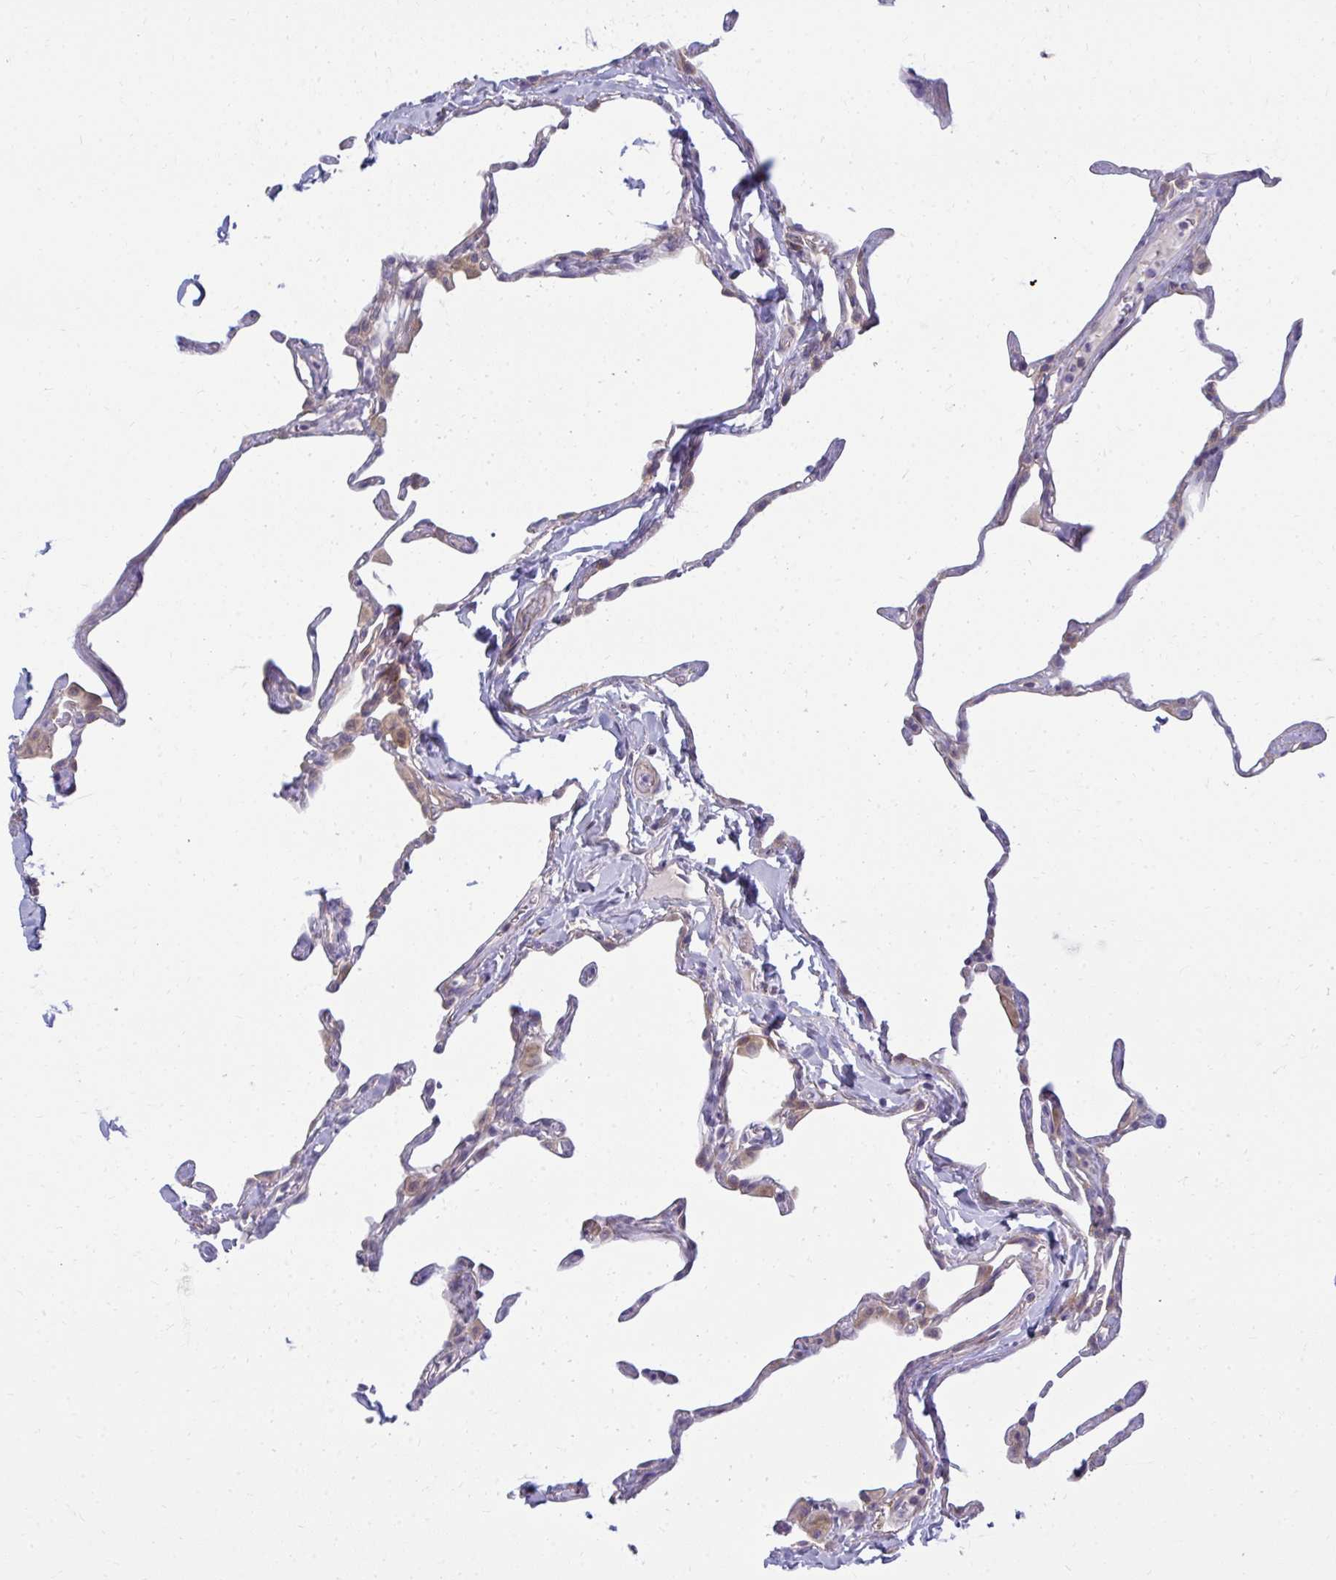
{"staining": {"intensity": "moderate", "quantity": "<25%", "location": "cytoplasmic/membranous"}, "tissue": "lung", "cell_type": "Alveolar cells", "image_type": "normal", "snomed": [{"axis": "morphology", "description": "Normal tissue, NOS"}, {"axis": "topography", "description": "Lung"}], "caption": "Protein expression analysis of normal human lung reveals moderate cytoplasmic/membranous staining in approximately <25% of alveolar cells.", "gene": "CEMP1", "patient": {"sex": "male", "age": 65}}